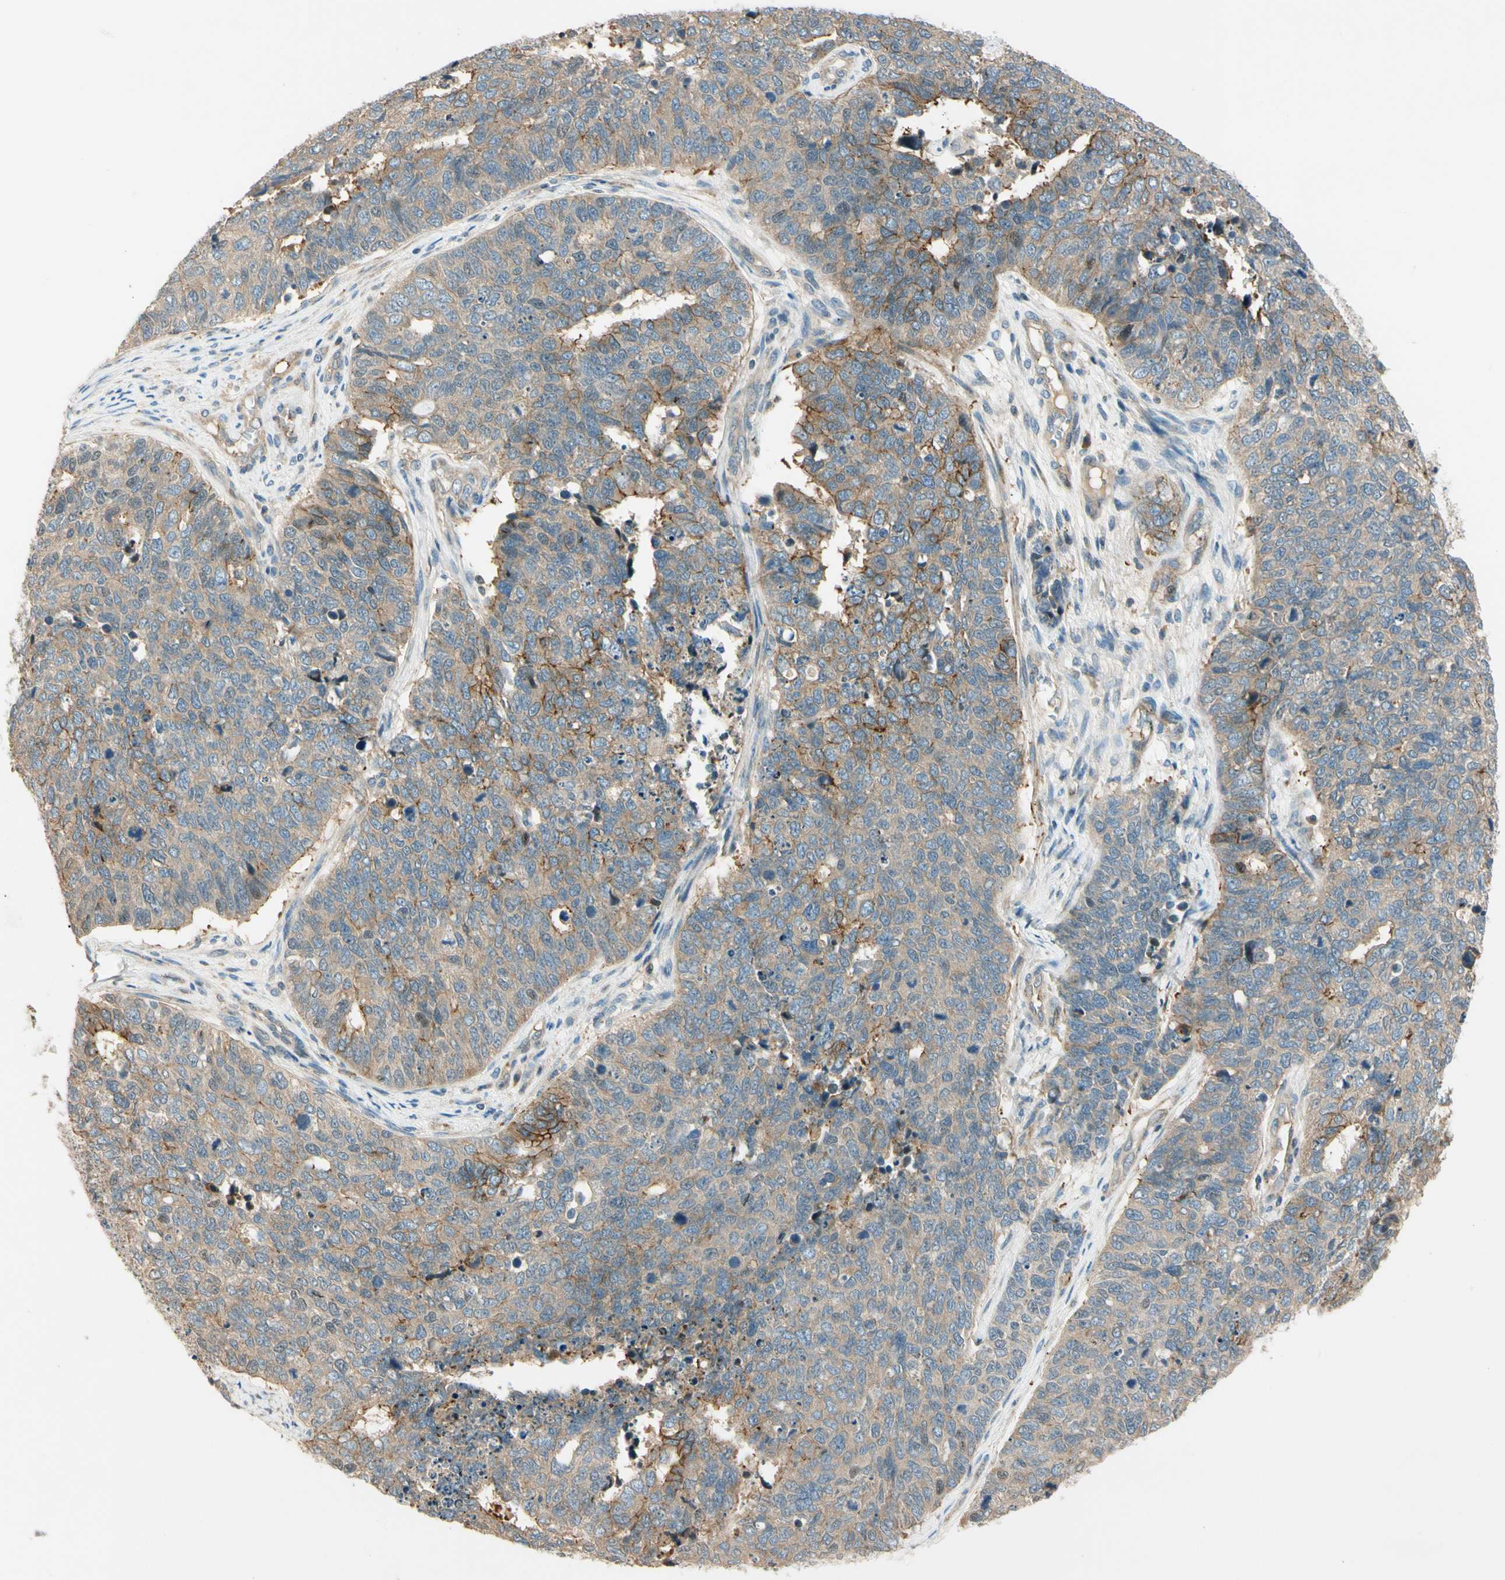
{"staining": {"intensity": "weak", "quantity": ">75%", "location": "cytoplasmic/membranous"}, "tissue": "cervical cancer", "cell_type": "Tumor cells", "image_type": "cancer", "snomed": [{"axis": "morphology", "description": "Squamous cell carcinoma, NOS"}, {"axis": "topography", "description": "Cervix"}], "caption": "A brown stain shows weak cytoplasmic/membranous positivity of a protein in human cervical cancer (squamous cell carcinoma) tumor cells. The staining is performed using DAB (3,3'-diaminobenzidine) brown chromogen to label protein expression. The nuclei are counter-stained blue using hematoxylin.", "gene": "CDH6", "patient": {"sex": "female", "age": 63}}